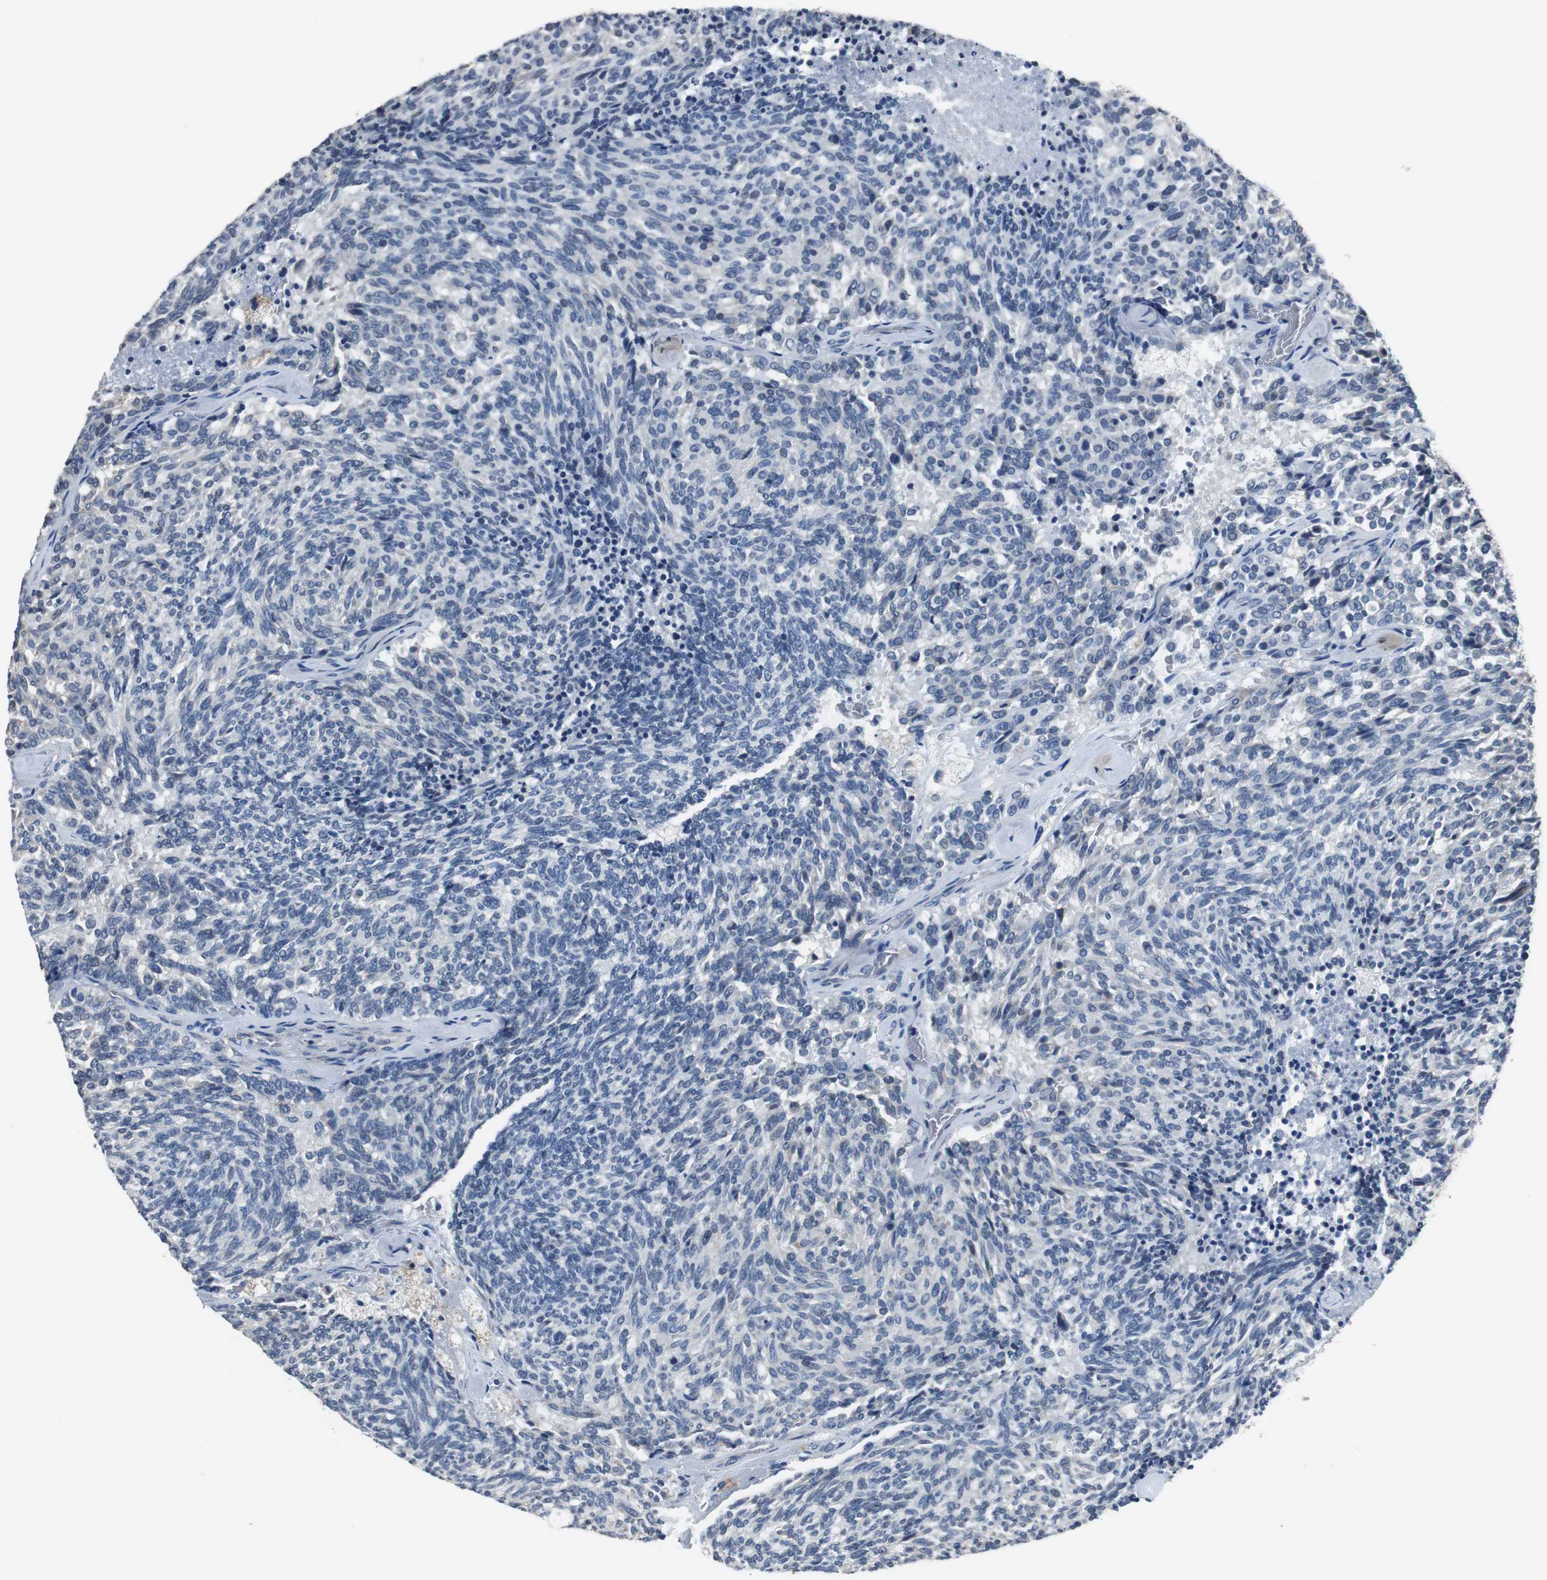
{"staining": {"intensity": "negative", "quantity": "none", "location": "none"}, "tissue": "carcinoid", "cell_type": "Tumor cells", "image_type": "cancer", "snomed": [{"axis": "morphology", "description": "Carcinoid, malignant, NOS"}, {"axis": "topography", "description": "Pancreas"}], "caption": "This is a micrograph of immunohistochemistry (IHC) staining of carcinoid (malignant), which shows no staining in tumor cells. (Brightfield microscopy of DAB immunohistochemistry at high magnification).", "gene": "MTIF2", "patient": {"sex": "female", "age": 54}}